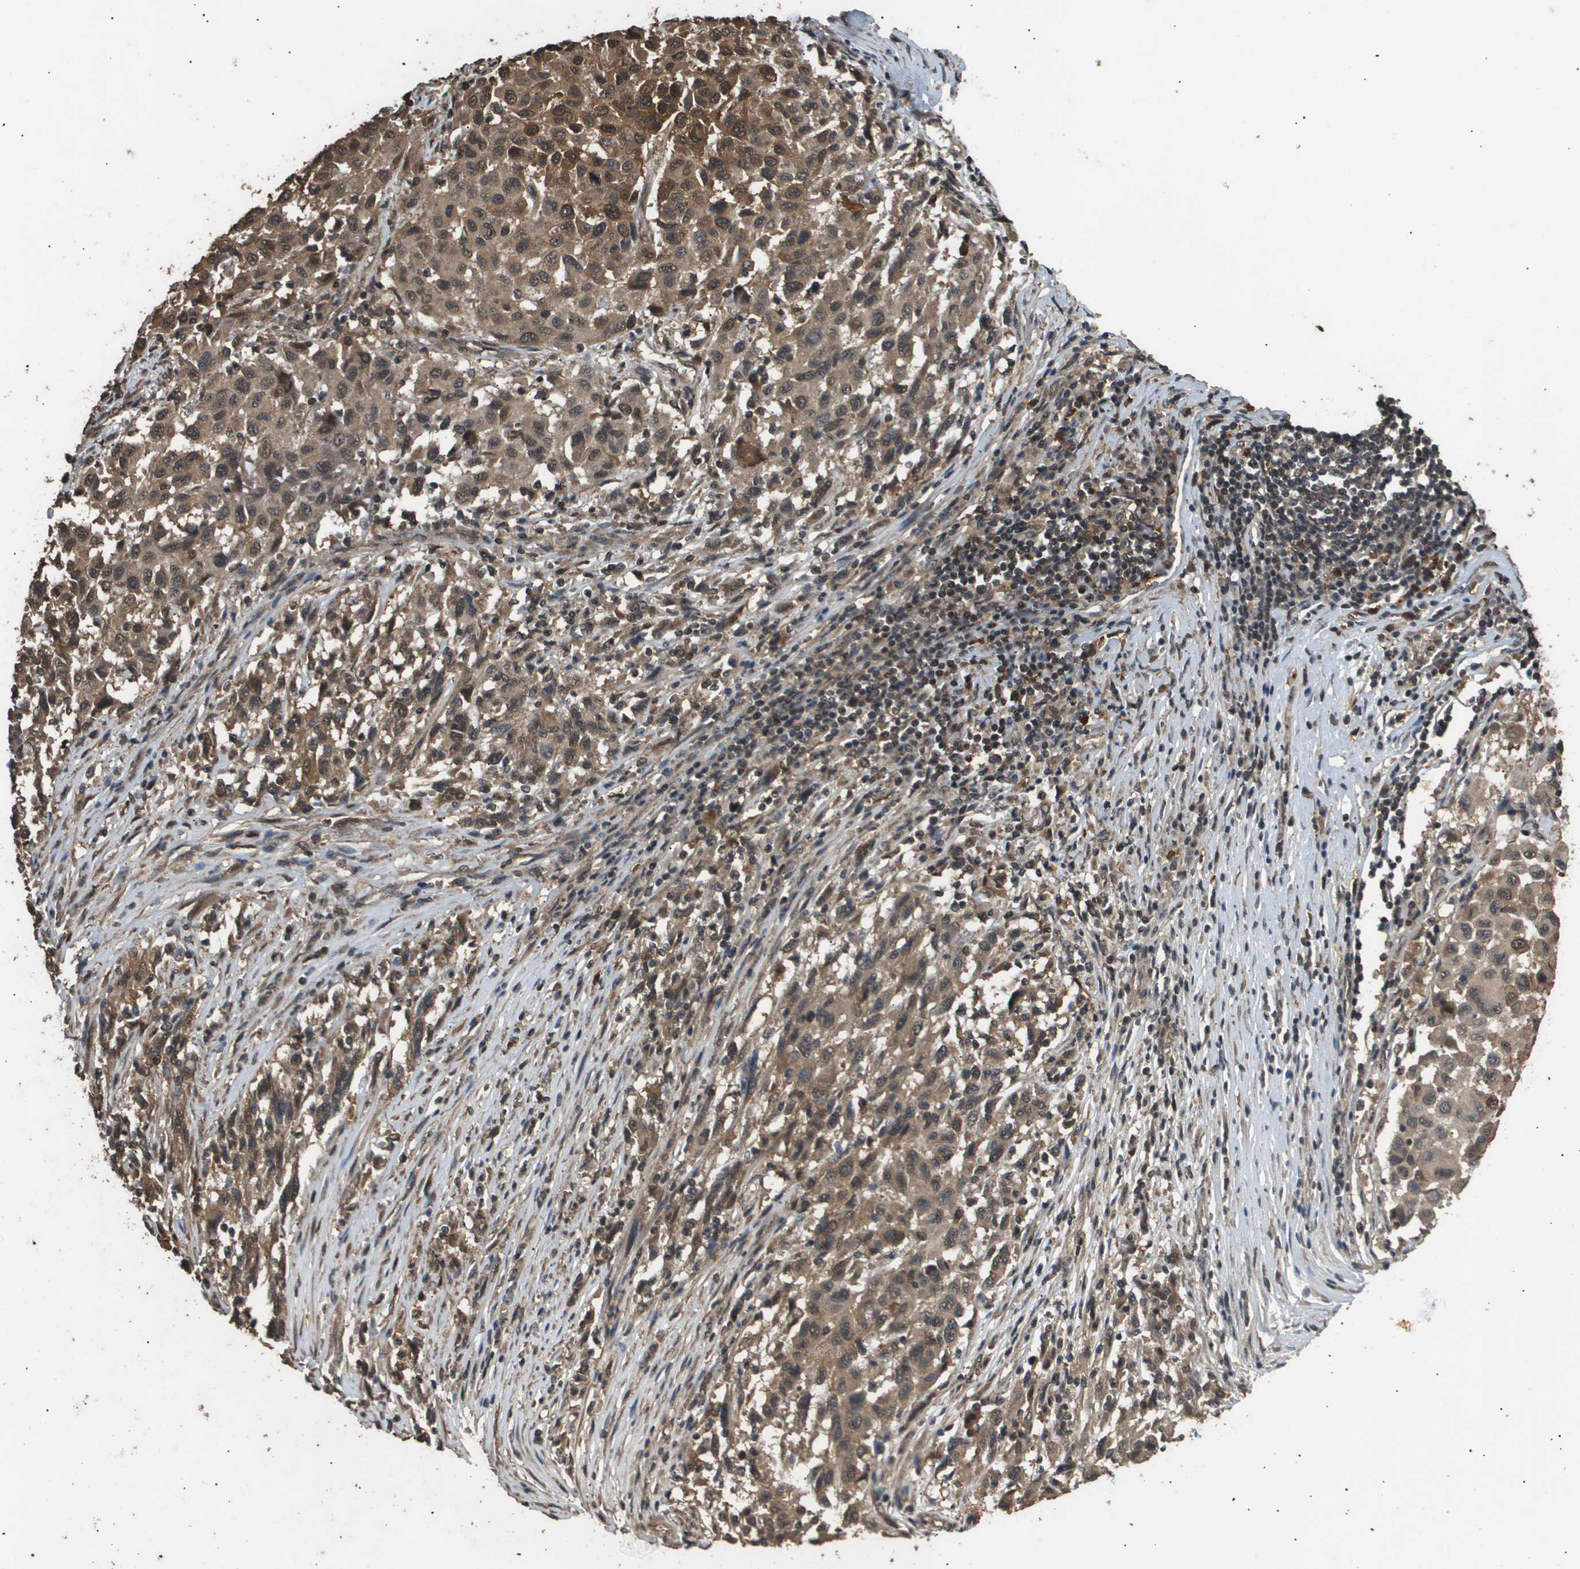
{"staining": {"intensity": "moderate", "quantity": ">75%", "location": "cytoplasmic/membranous,nuclear"}, "tissue": "melanoma", "cell_type": "Tumor cells", "image_type": "cancer", "snomed": [{"axis": "morphology", "description": "Malignant melanoma, Metastatic site"}, {"axis": "topography", "description": "Lymph node"}], "caption": "The photomicrograph shows staining of melanoma, revealing moderate cytoplasmic/membranous and nuclear protein staining (brown color) within tumor cells.", "gene": "ING1", "patient": {"sex": "male", "age": 61}}